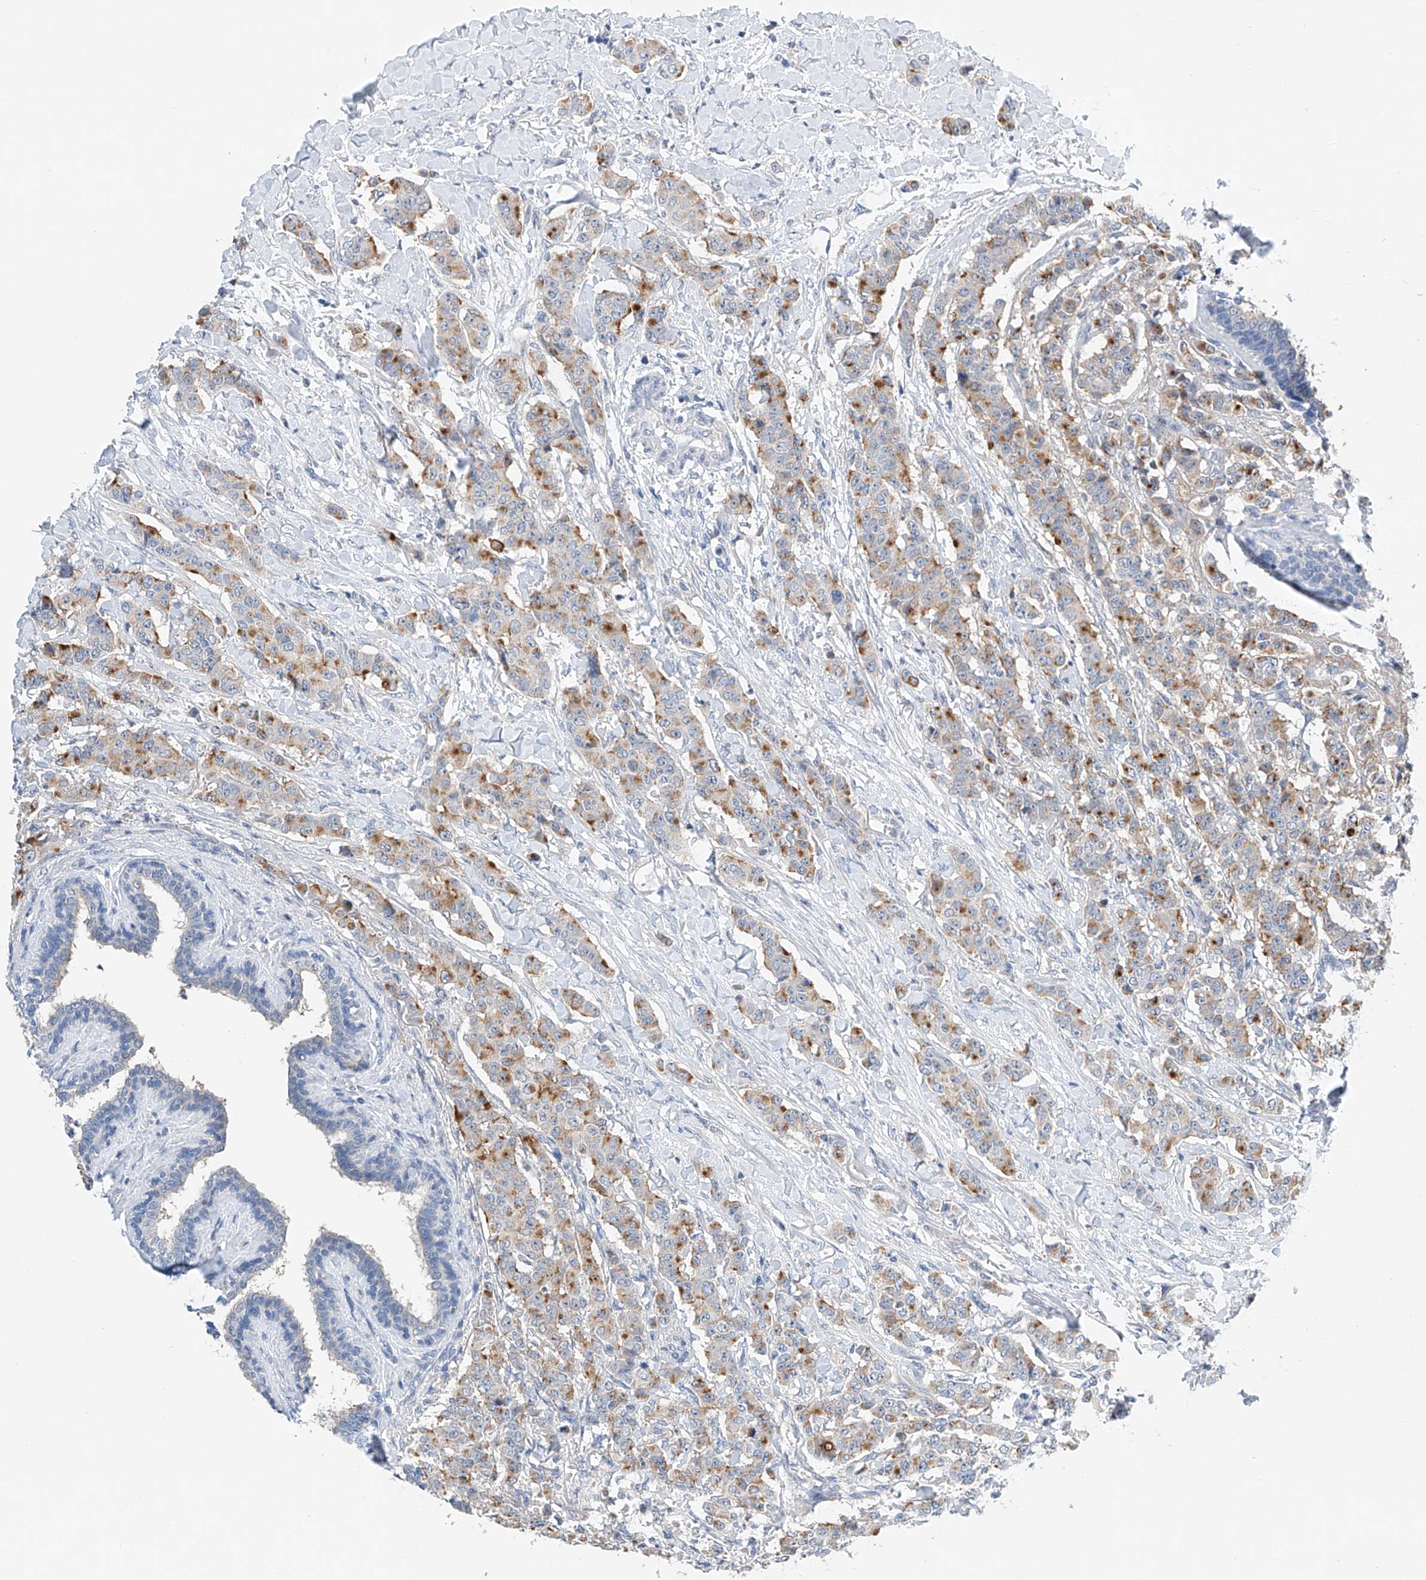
{"staining": {"intensity": "moderate", "quantity": "<25%", "location": "cytoplasmic/membranous"}, "tissue": "breast cancer", "cell_type": "Tumor cells", "image_type": "cancer", "snomed": [{"axis": "morphology", "description": "Duct carcinoma"}, {"axis": "topography", "description": "Breast"}], "caption": "Breast invasive ductal carcinoma stained for a protein (brown) exhibits moderate cytoplasmic/membranous positive expression in approximately <25% of tumor cells.", "gene": "GPC4", "patient": {"sex": "female", "age": 40}}